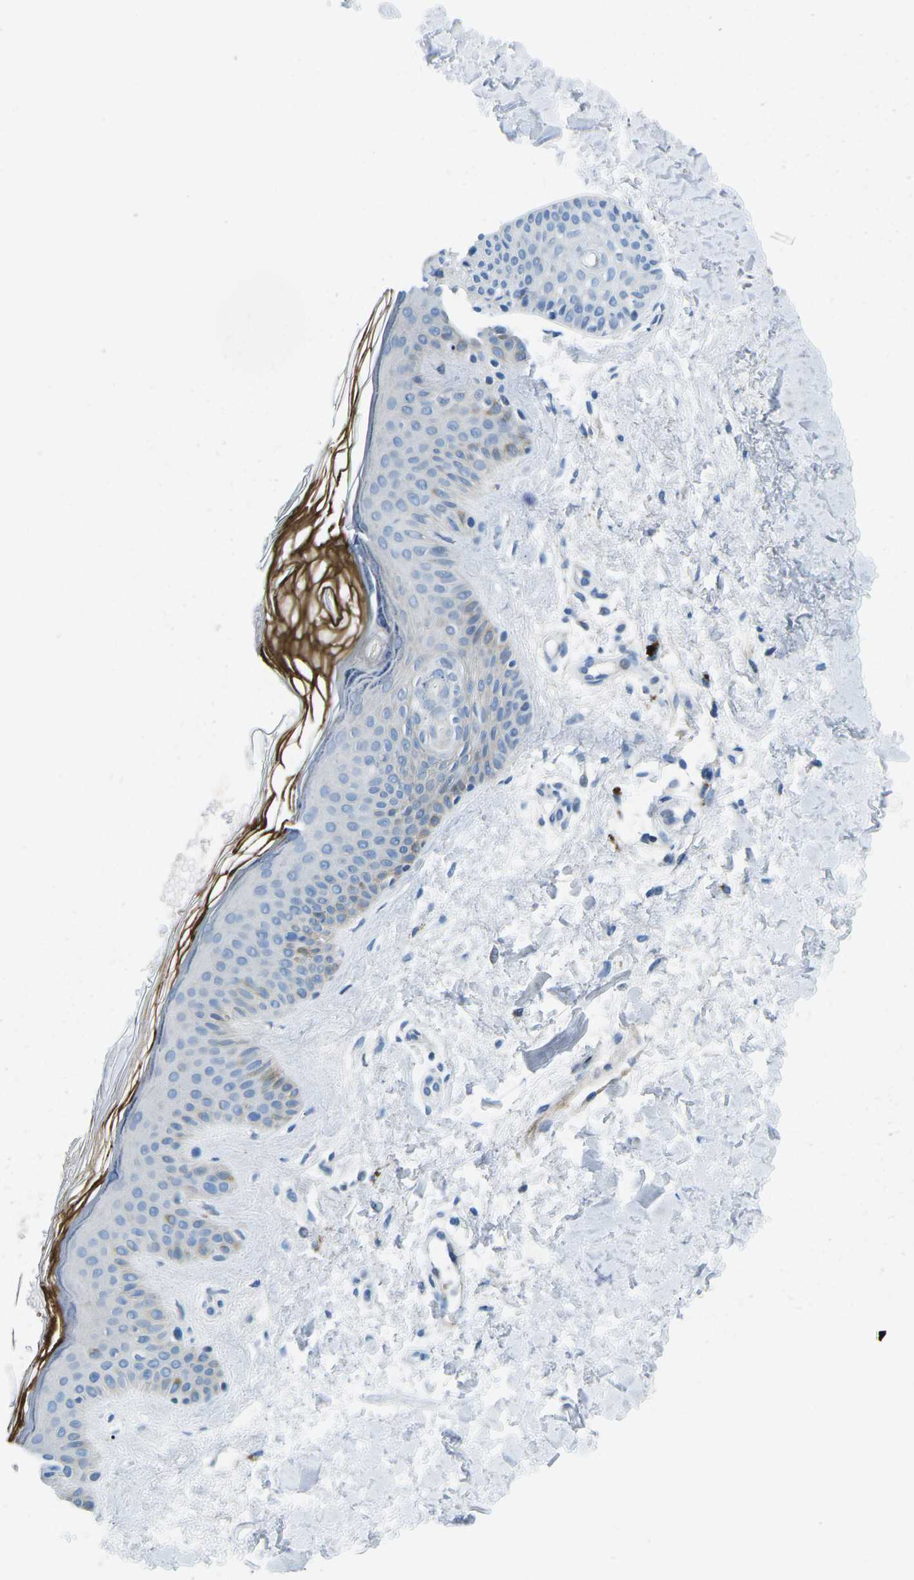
{"staining": {"intensity": "negative", "quantity": "none", "location": "none"}, "tissue": "skin", "cell_type": "Fibroblasts", "image_type": "normal", "snomed": [{"axis": "morphology", "description": "Normal tissue, NOS"}, {"axis": "topography", "description": "Skin"}], "caption": "Immunohistochemical staining of benign skin displays no significant expression in fibroblasts.", "gene": "CFB", "patient": {"sex": "male", "age": 67}}